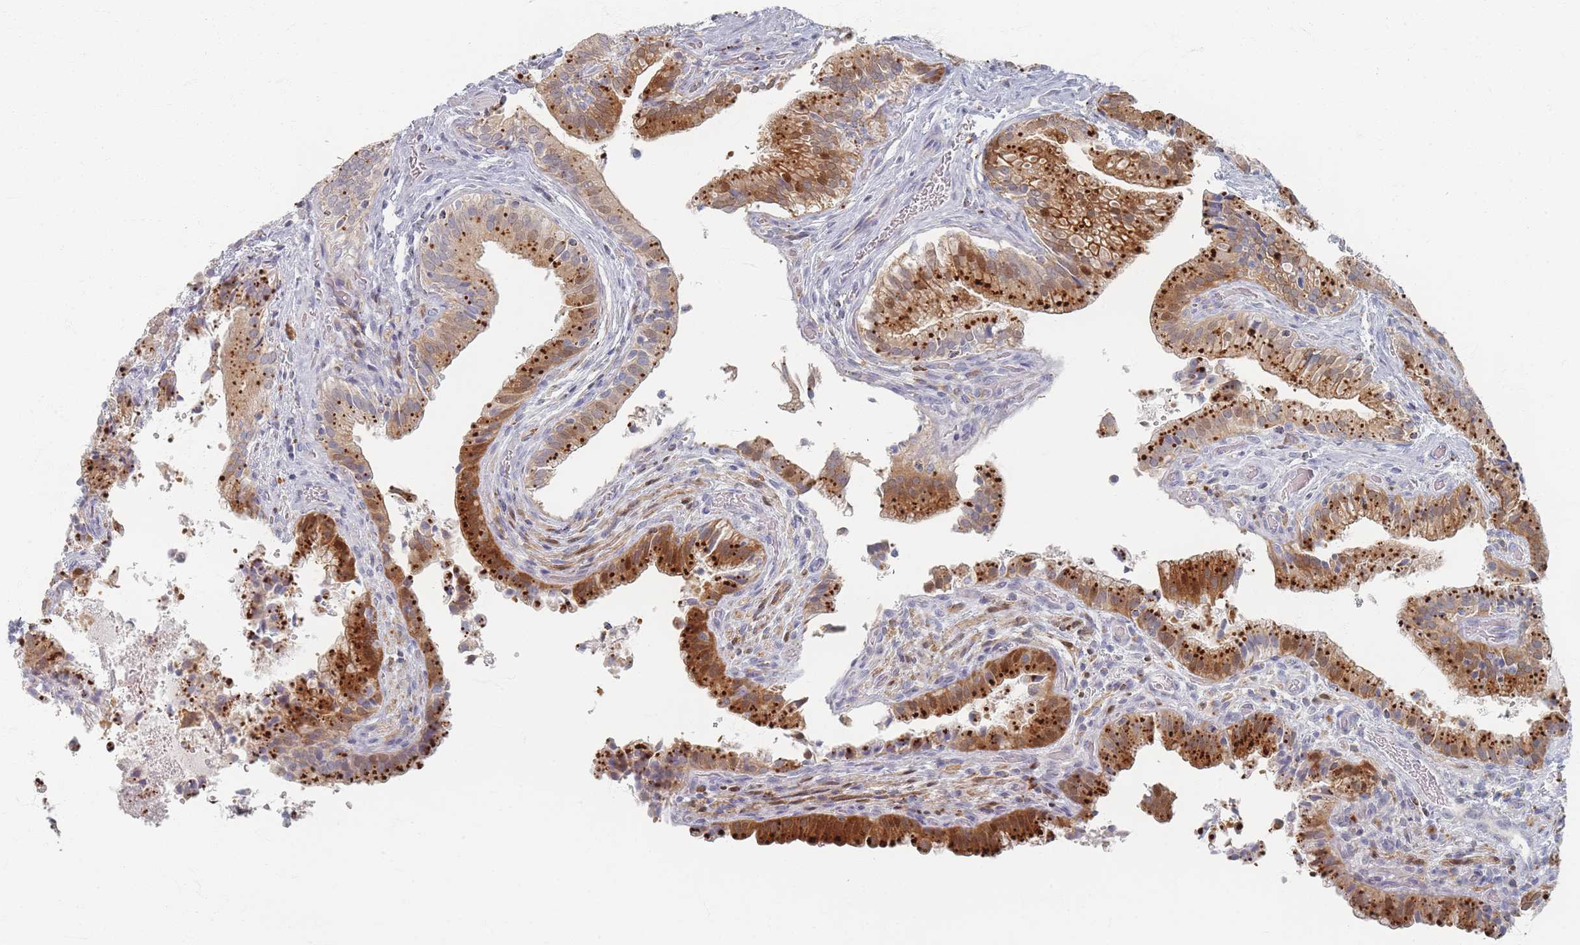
{"staining": {"intensity": "strong", "quantity": ">75%", "location": "cytoplasmic/membranous"}, "tissue": "gallbladder", "cell_type": "Glandular cells", "image_type": "normal", "snomed": [{"axis": "morphology", "description": "Normal tissue, NOS"}, {"axis": "topography", "description": "Gallbladder"}], "caption": "Immunohistochemical staining of benign gallbladder demonstrates strong cytoplasmic/membranous protein staining in approximately >75% of glandular cells.", "gene": "ENSG00000251357", "patient": {"sex": "male", "age": 24}}